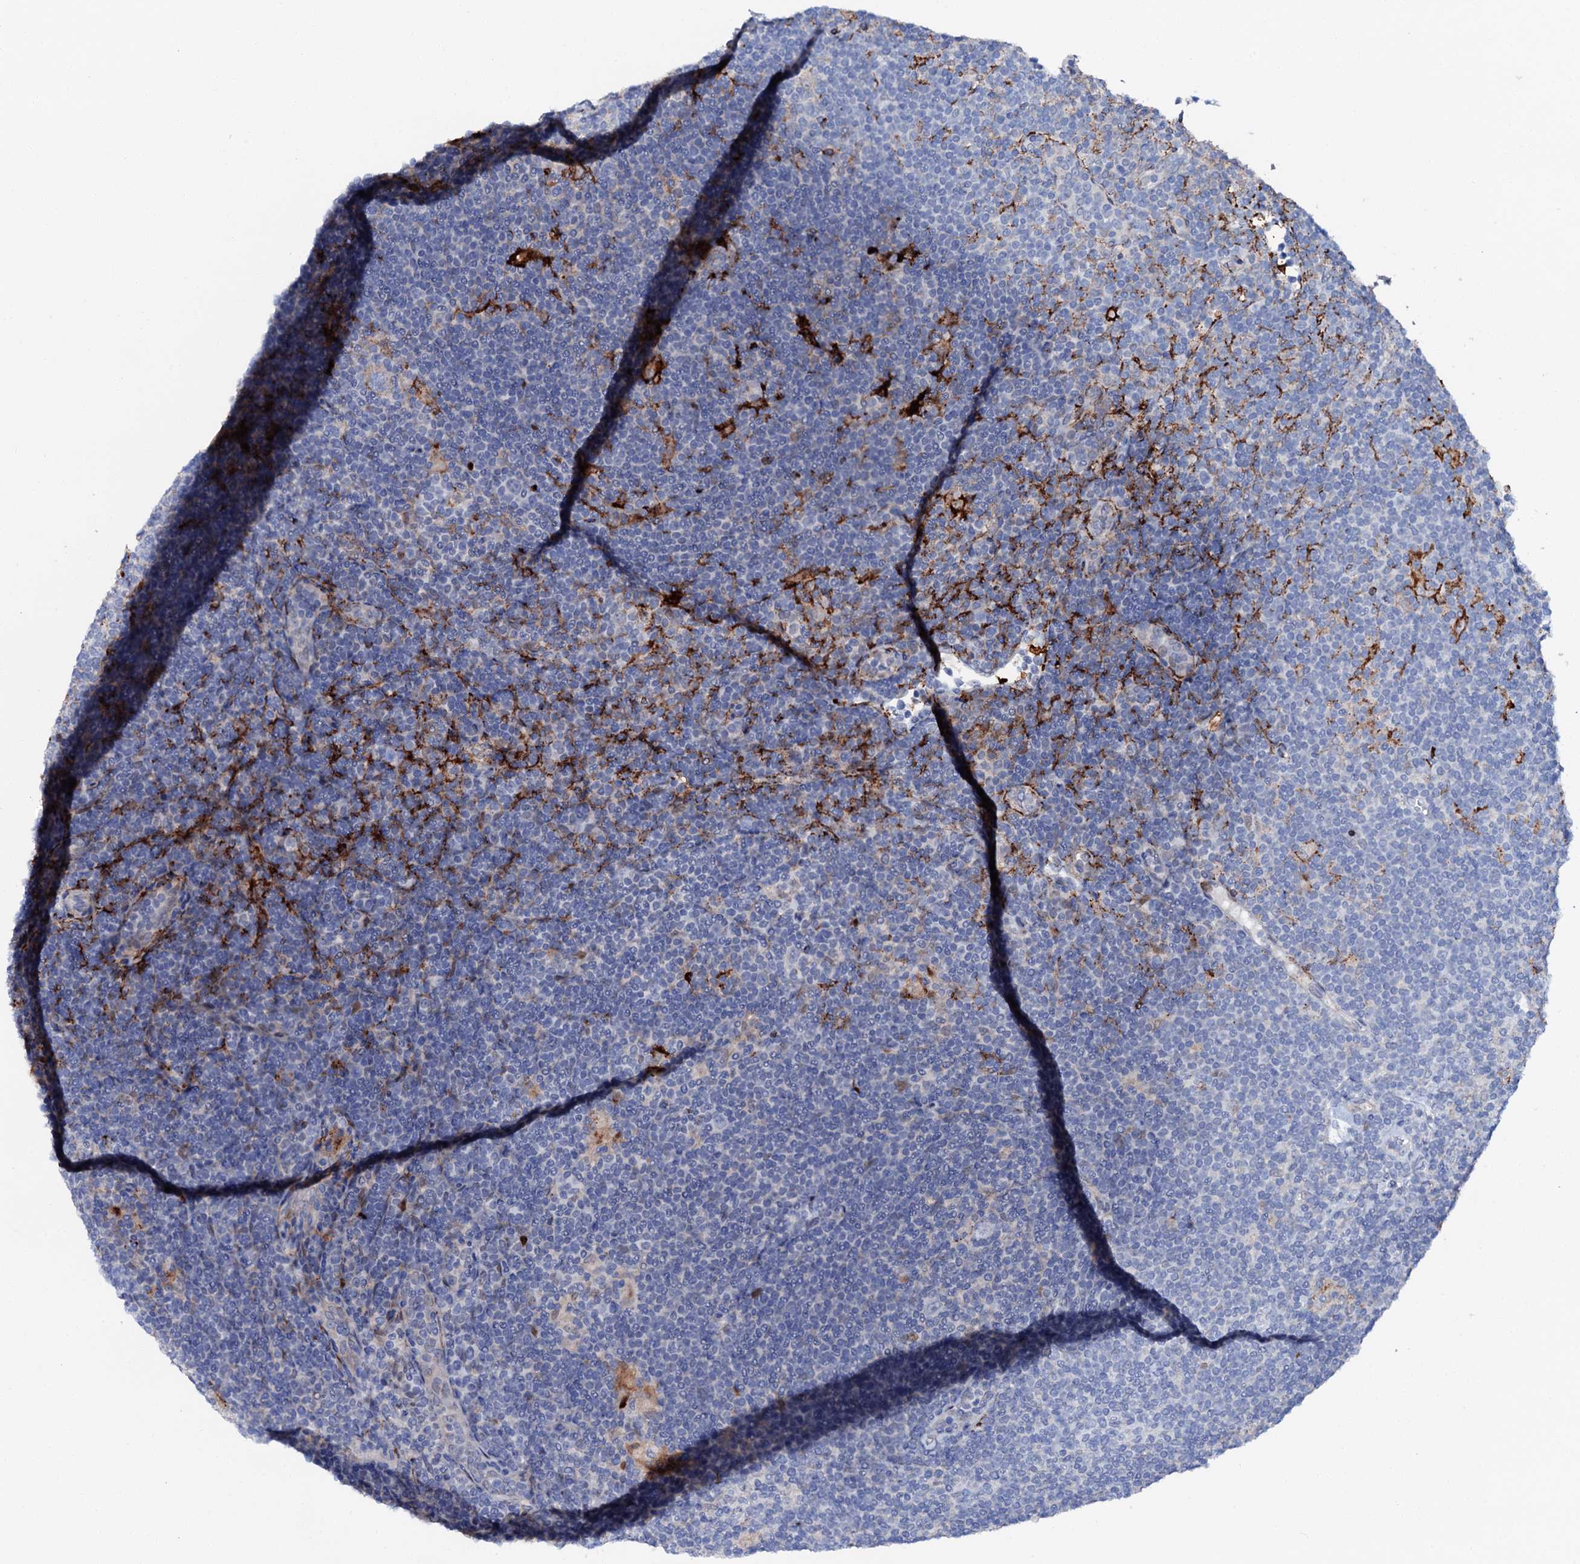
{"staining": {"intensity": "negative", "quantity": "none", "location": "none"}, "tissue": "lymphoma", "cell_type": "Tumor cells", "image_type": "cancer", "snomed": [{"axis": "morphology", "description": "Hodgkin's disease, NOS"}, {"axis": "topography", "description": "Lymph node"}], "caption": "Immunohistochemistry (IHC) micrograph of lymphoma stained for a protein (brown), which demonstrates no expression in tumor cells.", "gene": "MED13L", "patient": {"sex": "female", "age": 57}}